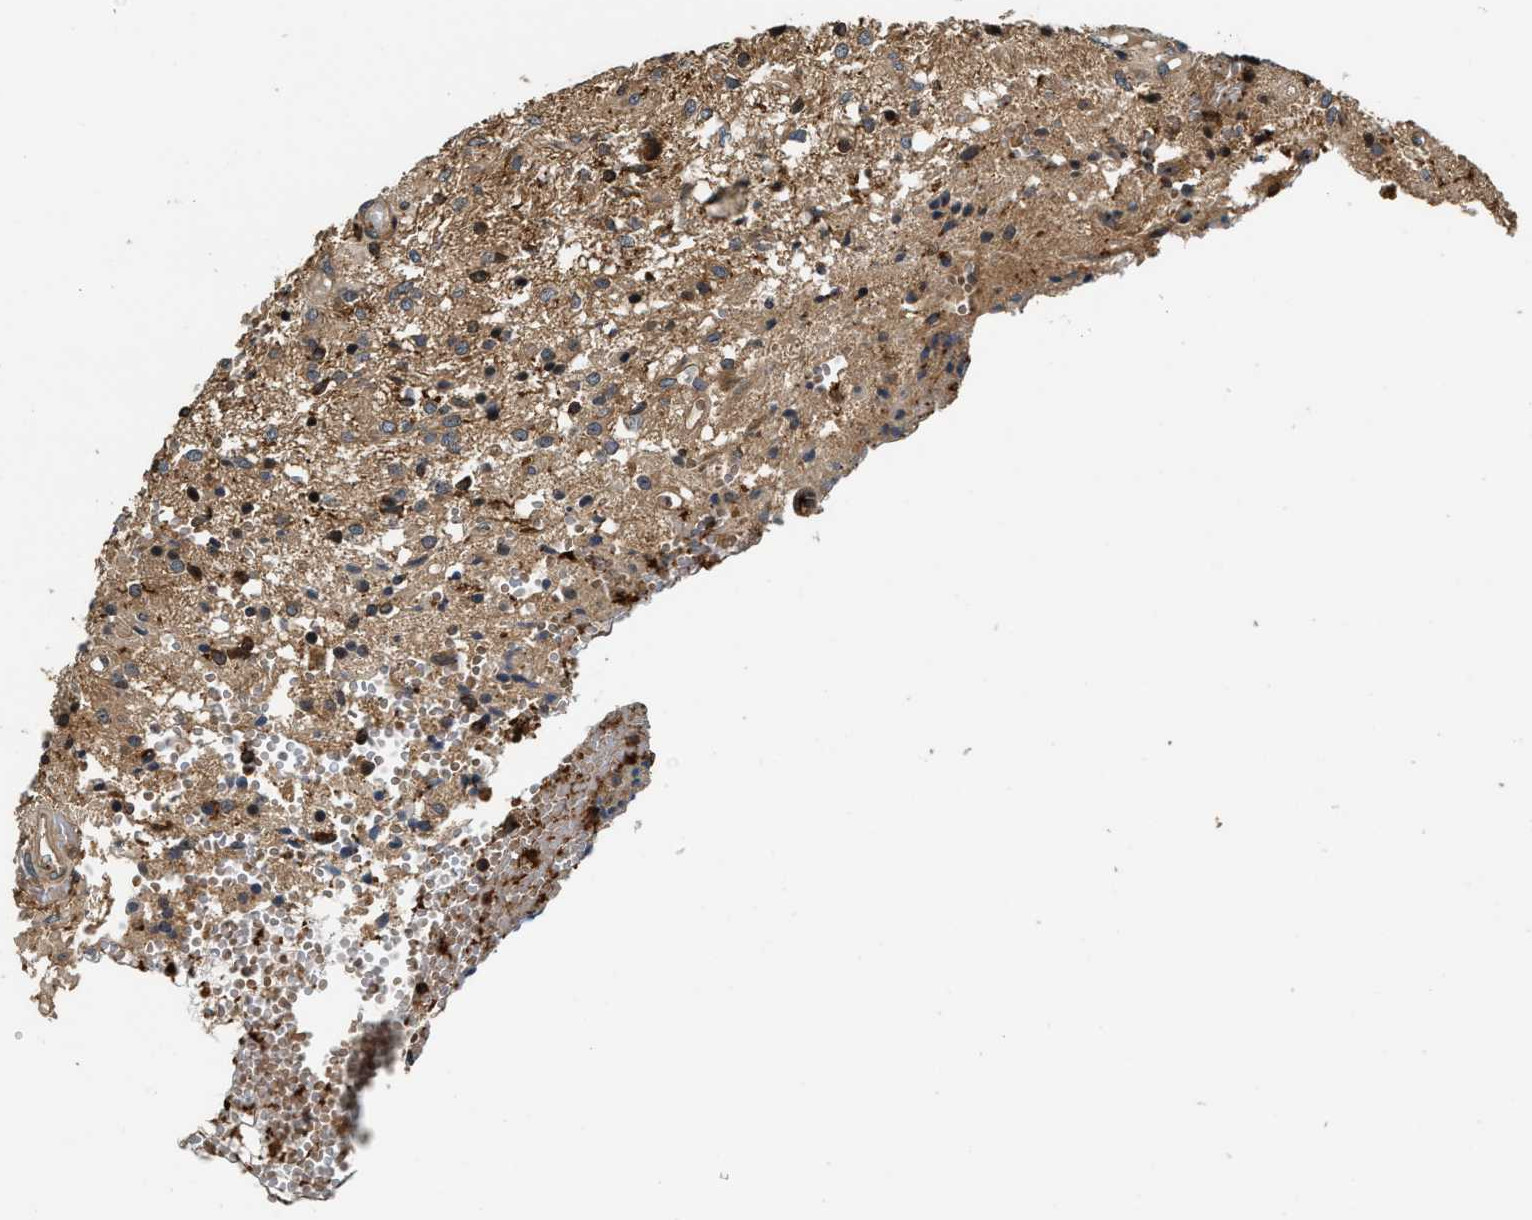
{"staining": {"intensity": "moderate", "quantity": ">75%", "location": "cytoplasmic/membranous"}, "tissue": "glioma", "cell_type": "Tumor cells", "image_type": "cancer", "snomed": [{"axis": "morphology", "description": "Glioma, malignant, High grade"}, {"axis": "topography", "description": "Brain"}], "caption": "Moderate cytoplasmic/membranous expression for a protein is seen in about >75% of tumor cells of glioma using immunohistochemistry (IHC).", "gene": "SNX5", "patient": {"sex": "female", "age": 59}}